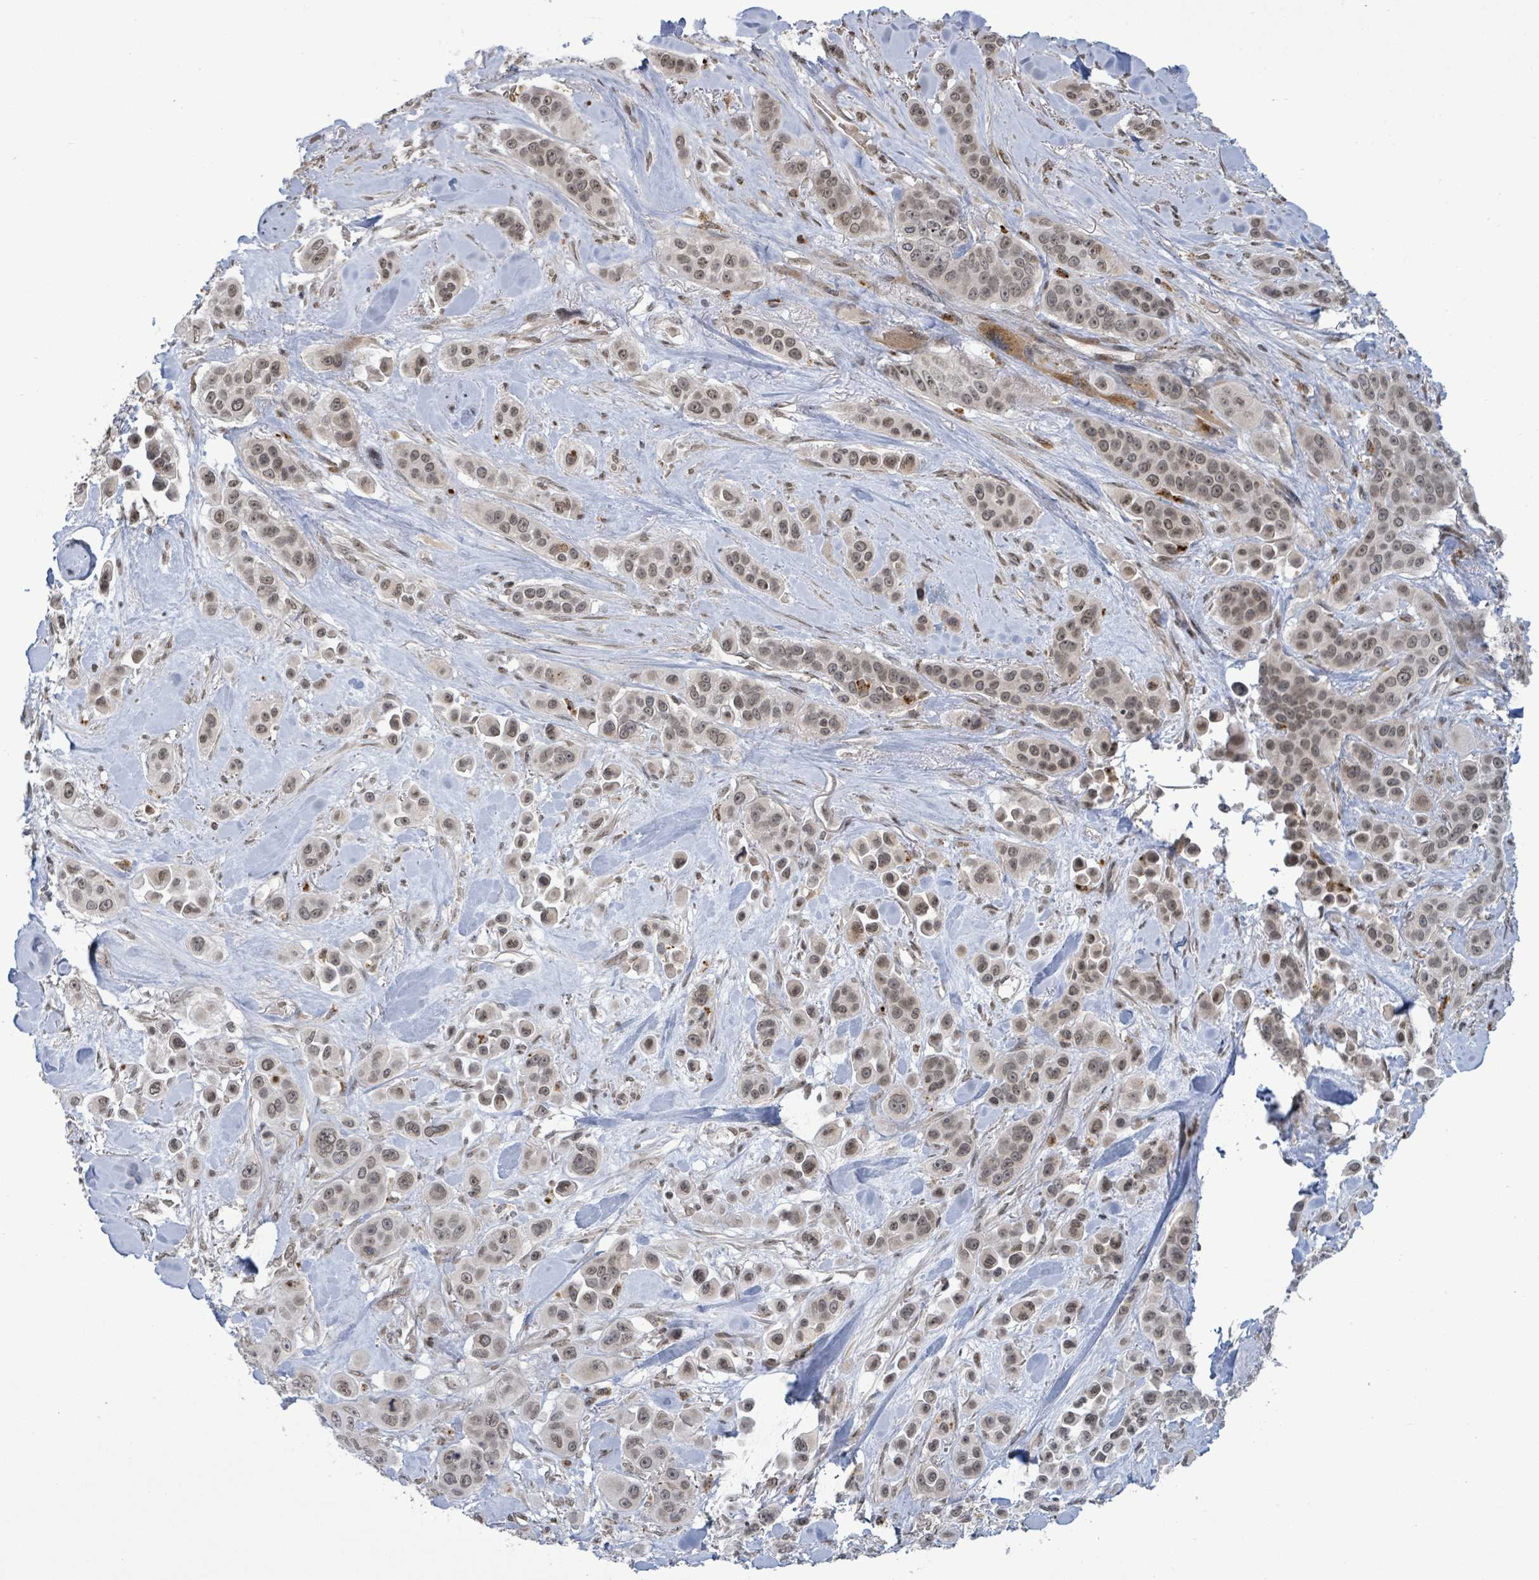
{"staining": {"intensity": "moderate", "quantity": "25%-75%", "location": "nuclear"}, "tissue": "skin cancer", "cell_type": "Tumor cells", "image_type": "cancer", "snomed": [{"axis": "morphology", "description": "Squamous cell carcinoma, NOS"}, {"axis": "topography", "description": "Skin"}], "caption": "Immunohistochemical staining of squamous cell carcinoma (skin) shows medium levels of moderate nuclear staining in about 25%-75% of tumor cells.", "gene": "SBF2", "patient": {"sex": "male", "age": 67}}